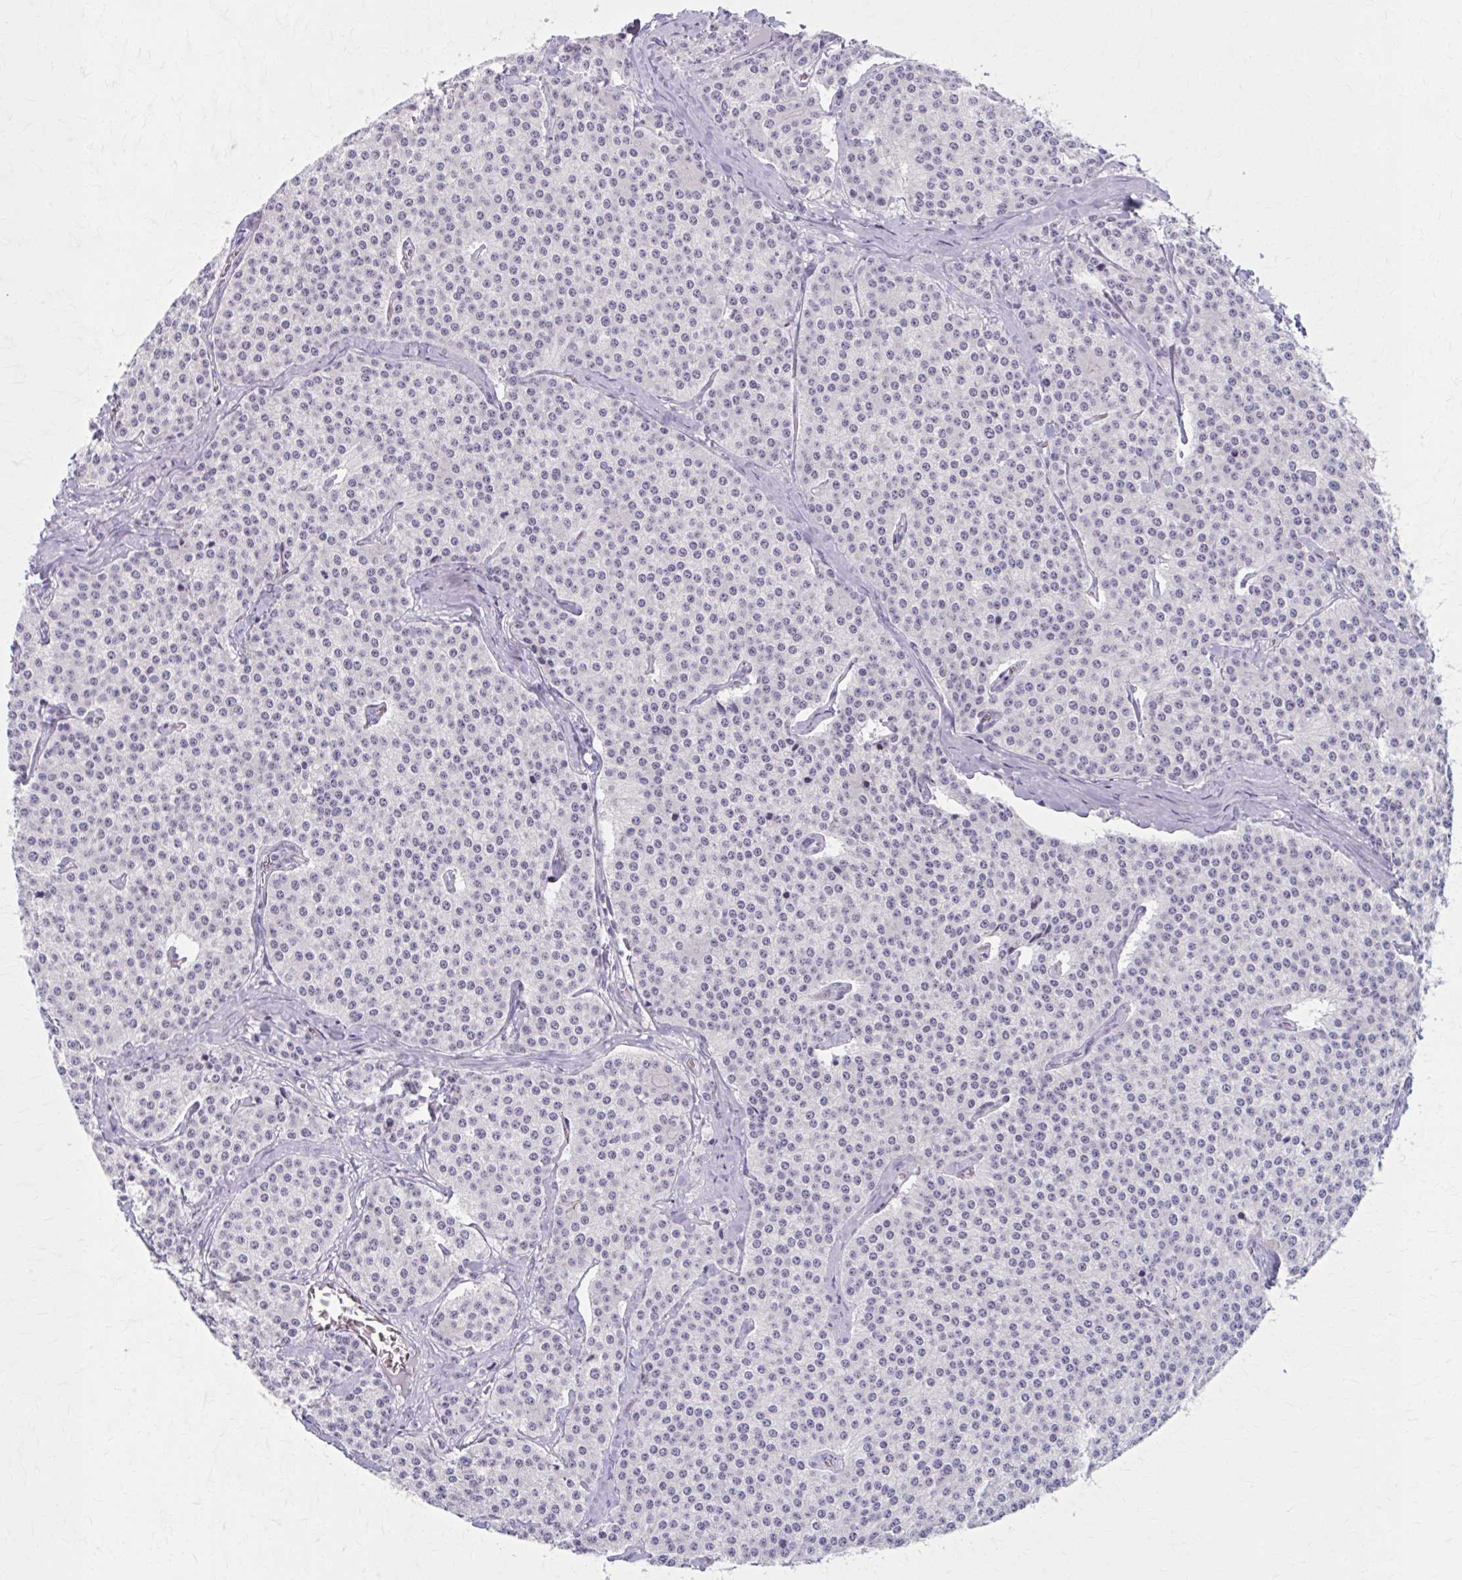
{"staining": {"intensity": "negative", "quantity": "none", "location": "none"}, "tissue": "carcinoid", "cell_type": "Tumor cells", "image_type": "cancer", "snomed": [{"axis": "morphology", "description": "Carcinoid, malignant, NOS"}, {"axis": "topography", "description": "Small intestine"}], "caption": "Carcinoid was stained to show a protein in brown. There is no significant staining in tumor cells.", "gene": "CCDC105", "patient": {"sex": "female", "age": 64}}